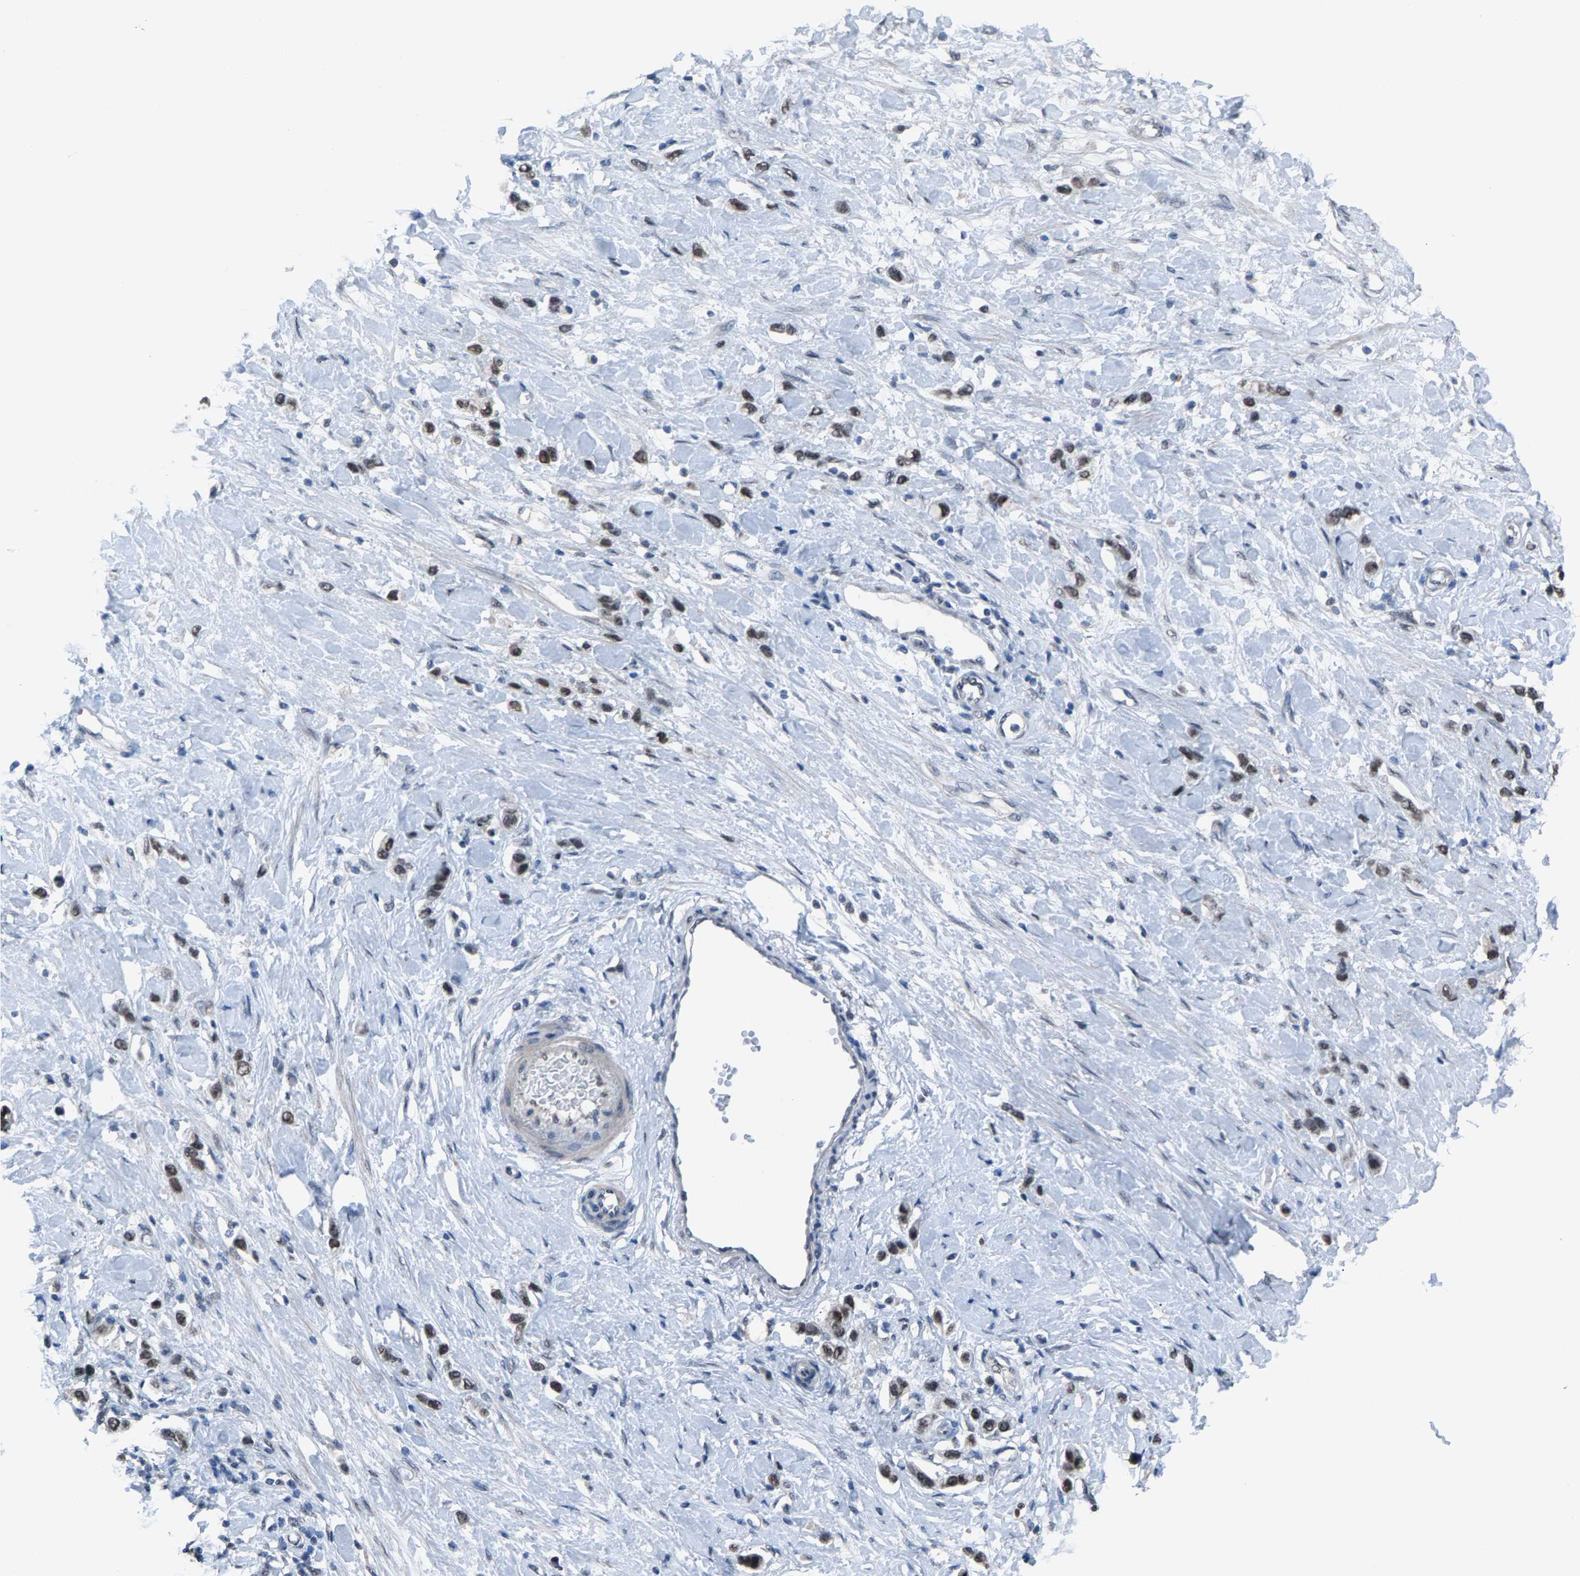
{"staining": {"intensity": "moderate", "quantity": "25%-75%", "location": "nuclear"}, "tissue": "stomach cancer", "cell_type": "Tumor cells", "image_type": "cancer", "snomed": [{"axis": "morphology", "description": "Adenocarcinoma, NOS"}, {"axis": "topography", "description": "Stomach"}], "caption": "This histopathology image reveals IHC staining of human adenocarcinoma (stomach), with medium moderate nuclear positivity in about 25%-75% of tumor cells.", "gene": "ZNF276", "patient": {"sex": "female", "age": 65}}